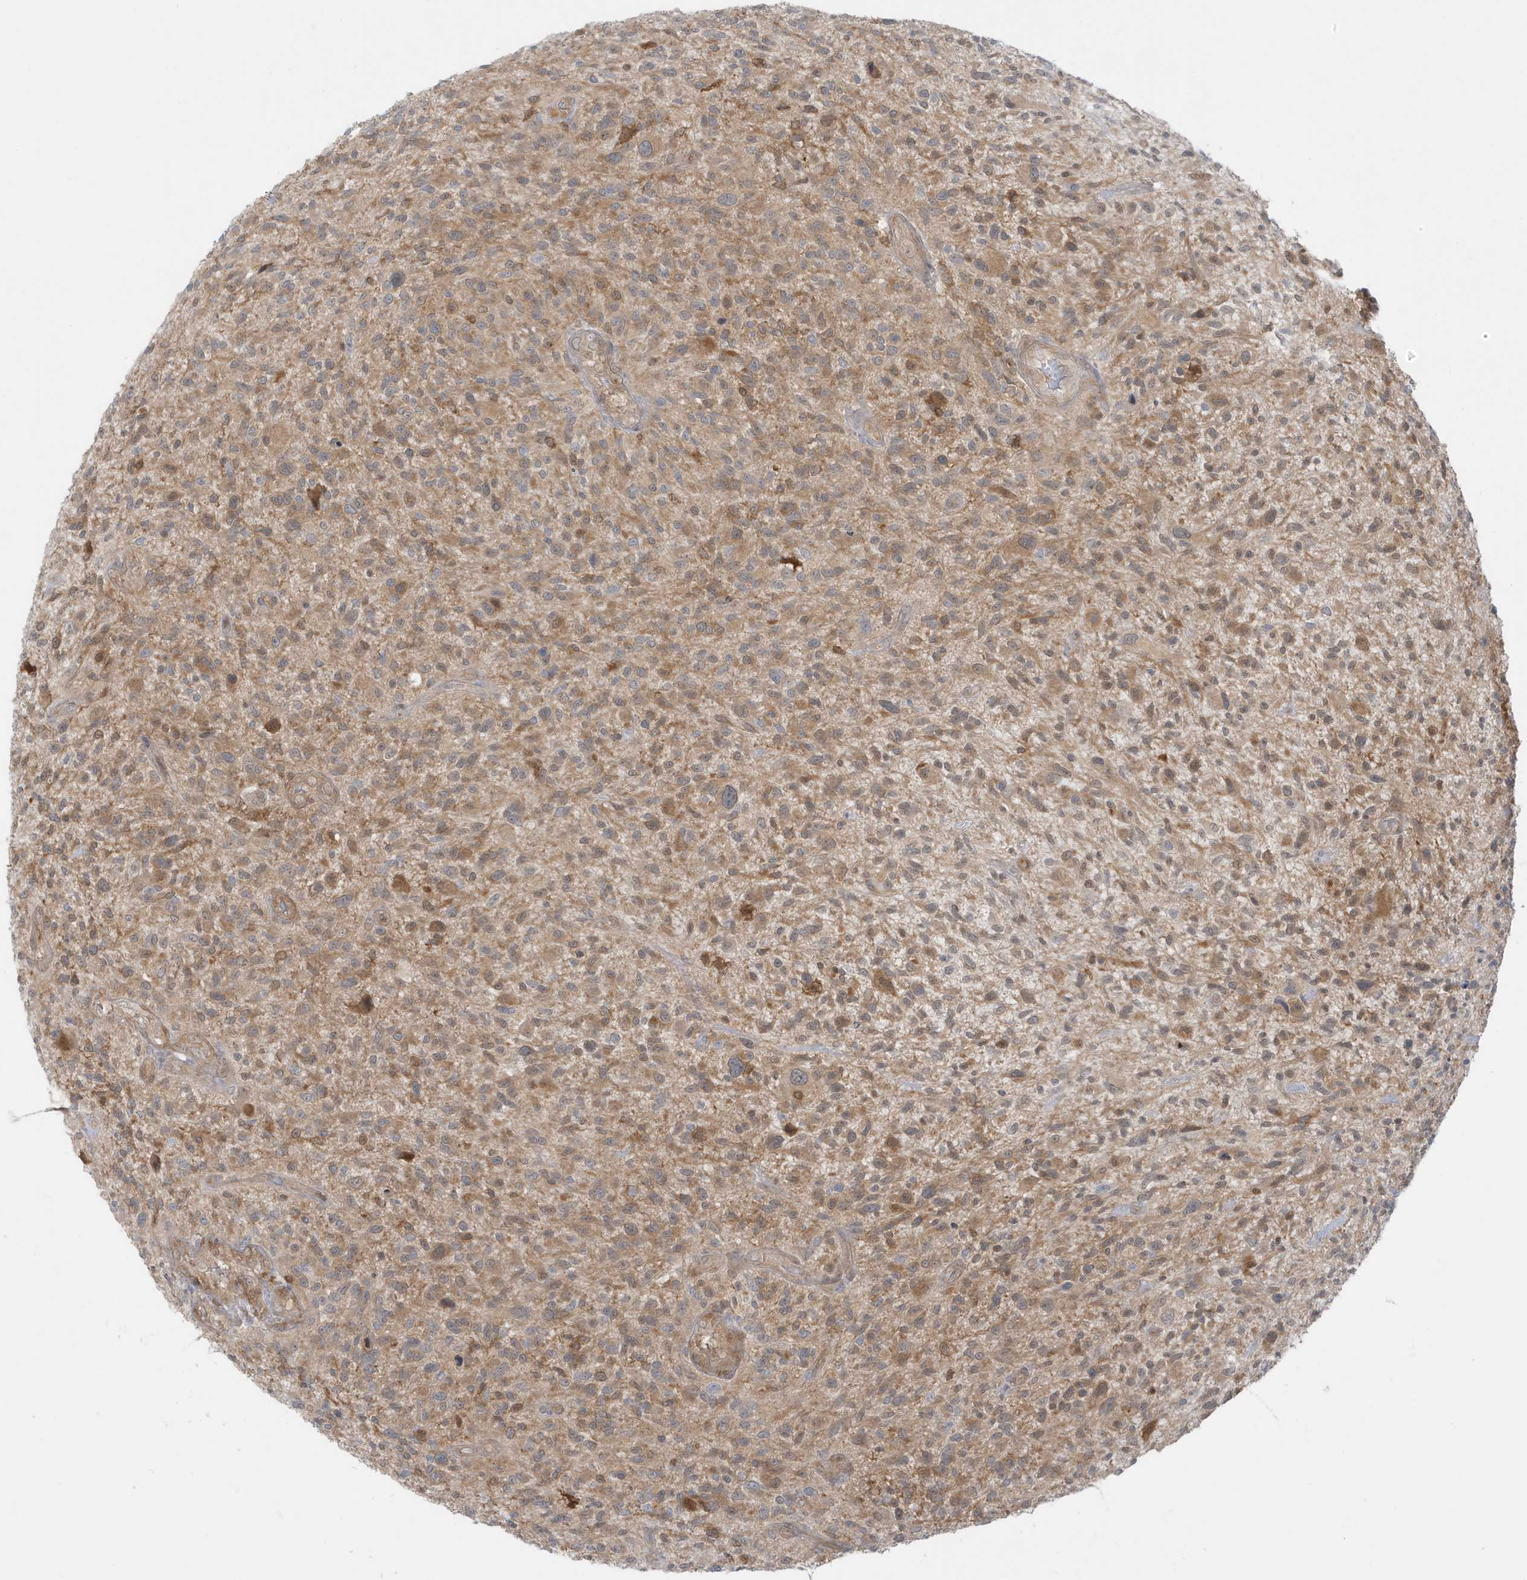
{"staining": {"intensity": "weak", "quantity": ">75%", "location": "cytoplasmic/membranous"}, "tissue": "glioma", "cell_type": "Tumor cells", "image_type": "cancer", "snomed": [{"axis": "morphology", "description": "Glioma, malignant, High grade"}, {"axis": "topography", "description": "Brain"}], "caption": "Immunohistochemistry (IHC) micrograph of human high-grade glioma (malignant) stained for a protein (brown), which reveals low levels of weak cytoplasmic/membranous staining in approximately >75% of tumor cells.", "gene": "OGA", "patient": {"sex": "male", "age": 47}}